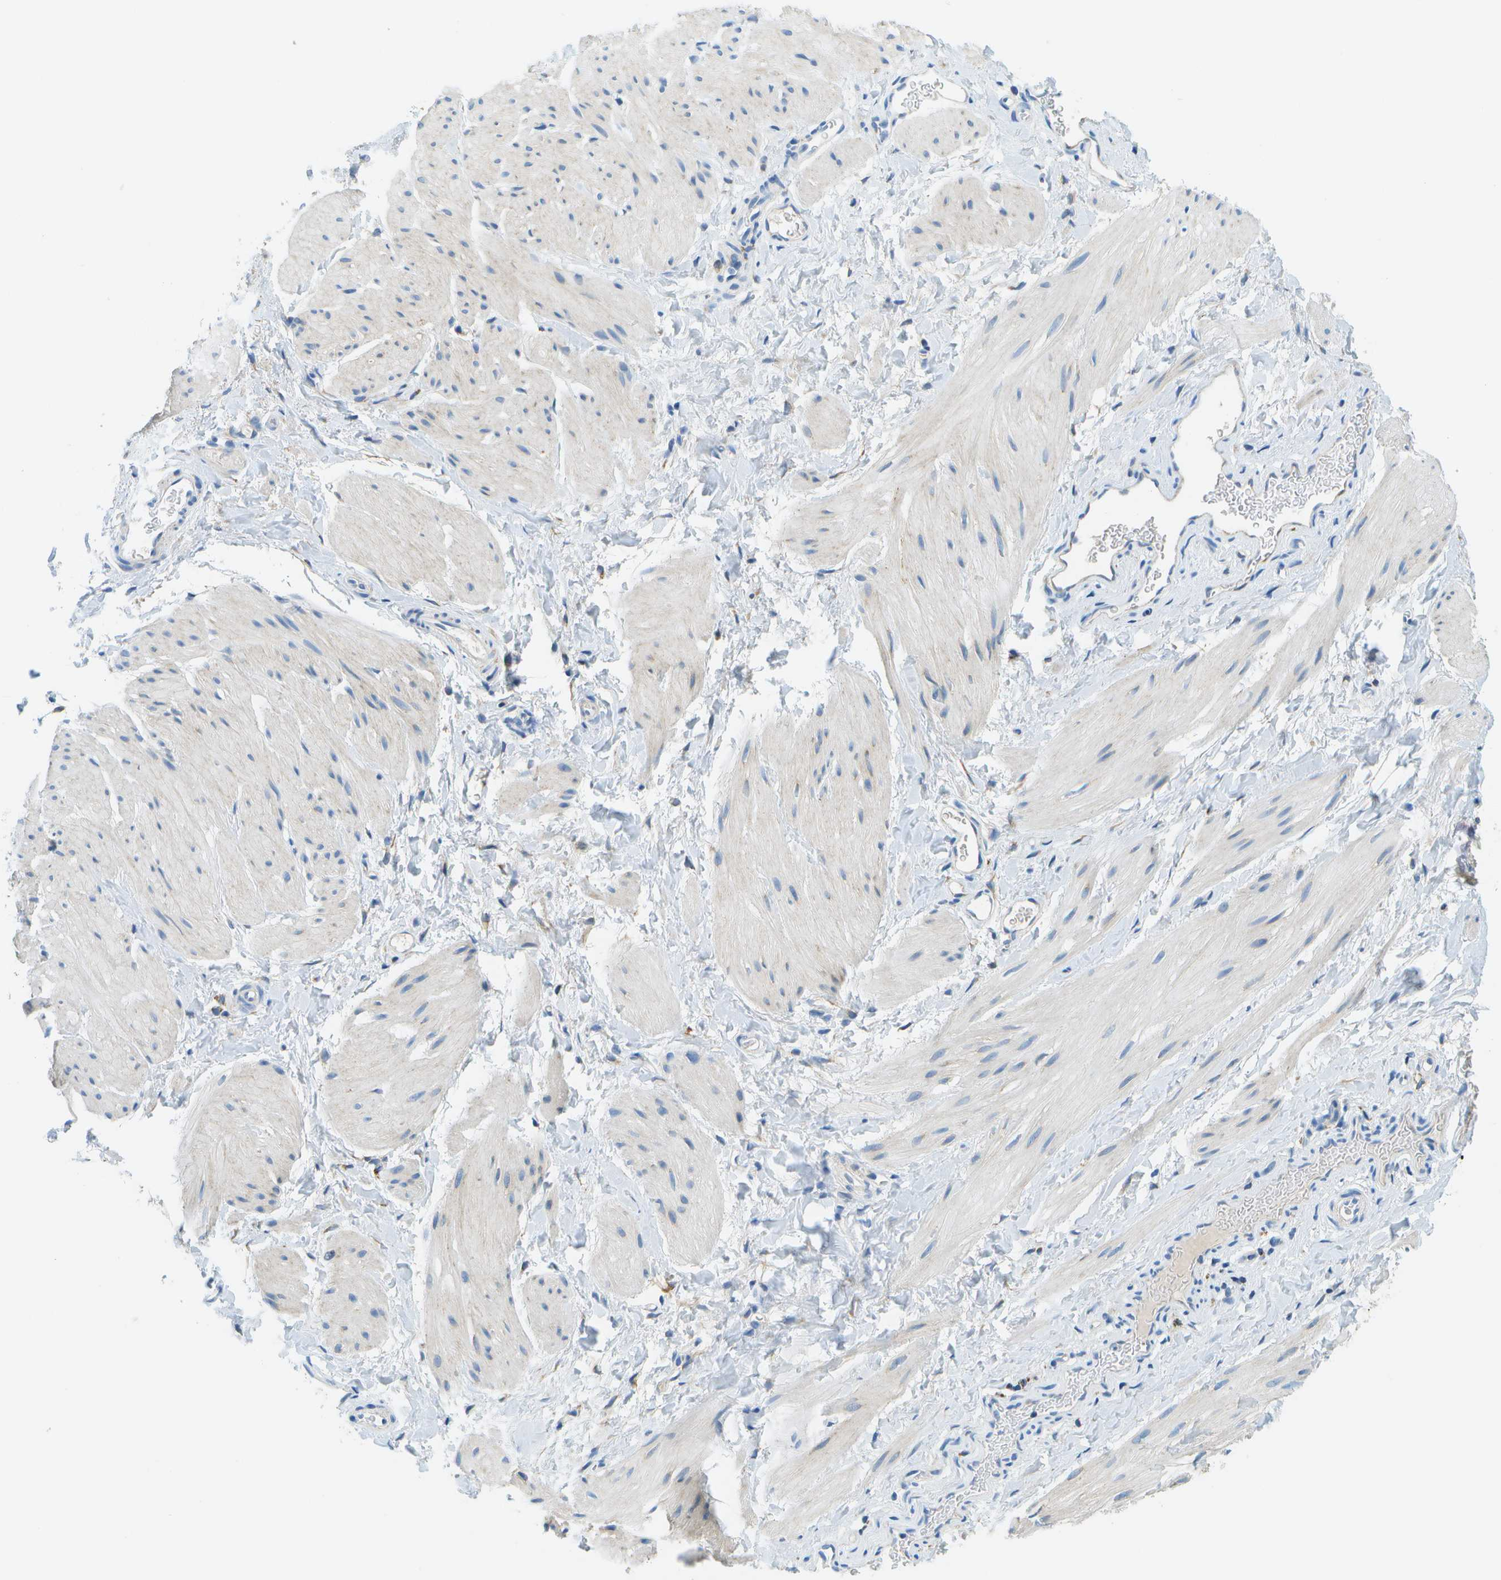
{"staining": {"intensity": "negative", "quantity": "none", "location": "none"}, "tissue": "smooth muscle", "cell_type": "Smooth muscle cells", "image_type": "normal", "snomed": [{"axis": "morphology", "description": "Normal tissue, NOS"}, {"axis": "topography", "description": "Smooth muscle"}], "caption": "Immunohistochemistry image of unremarkable smooth muscle: smooth muscle stained with DAB (3,3'-diaminobenzidine) shows no significant protein staining in smooth muscle cells.", "gene": "PTGIS", "patient": {"sex": "male", "age": 16}}